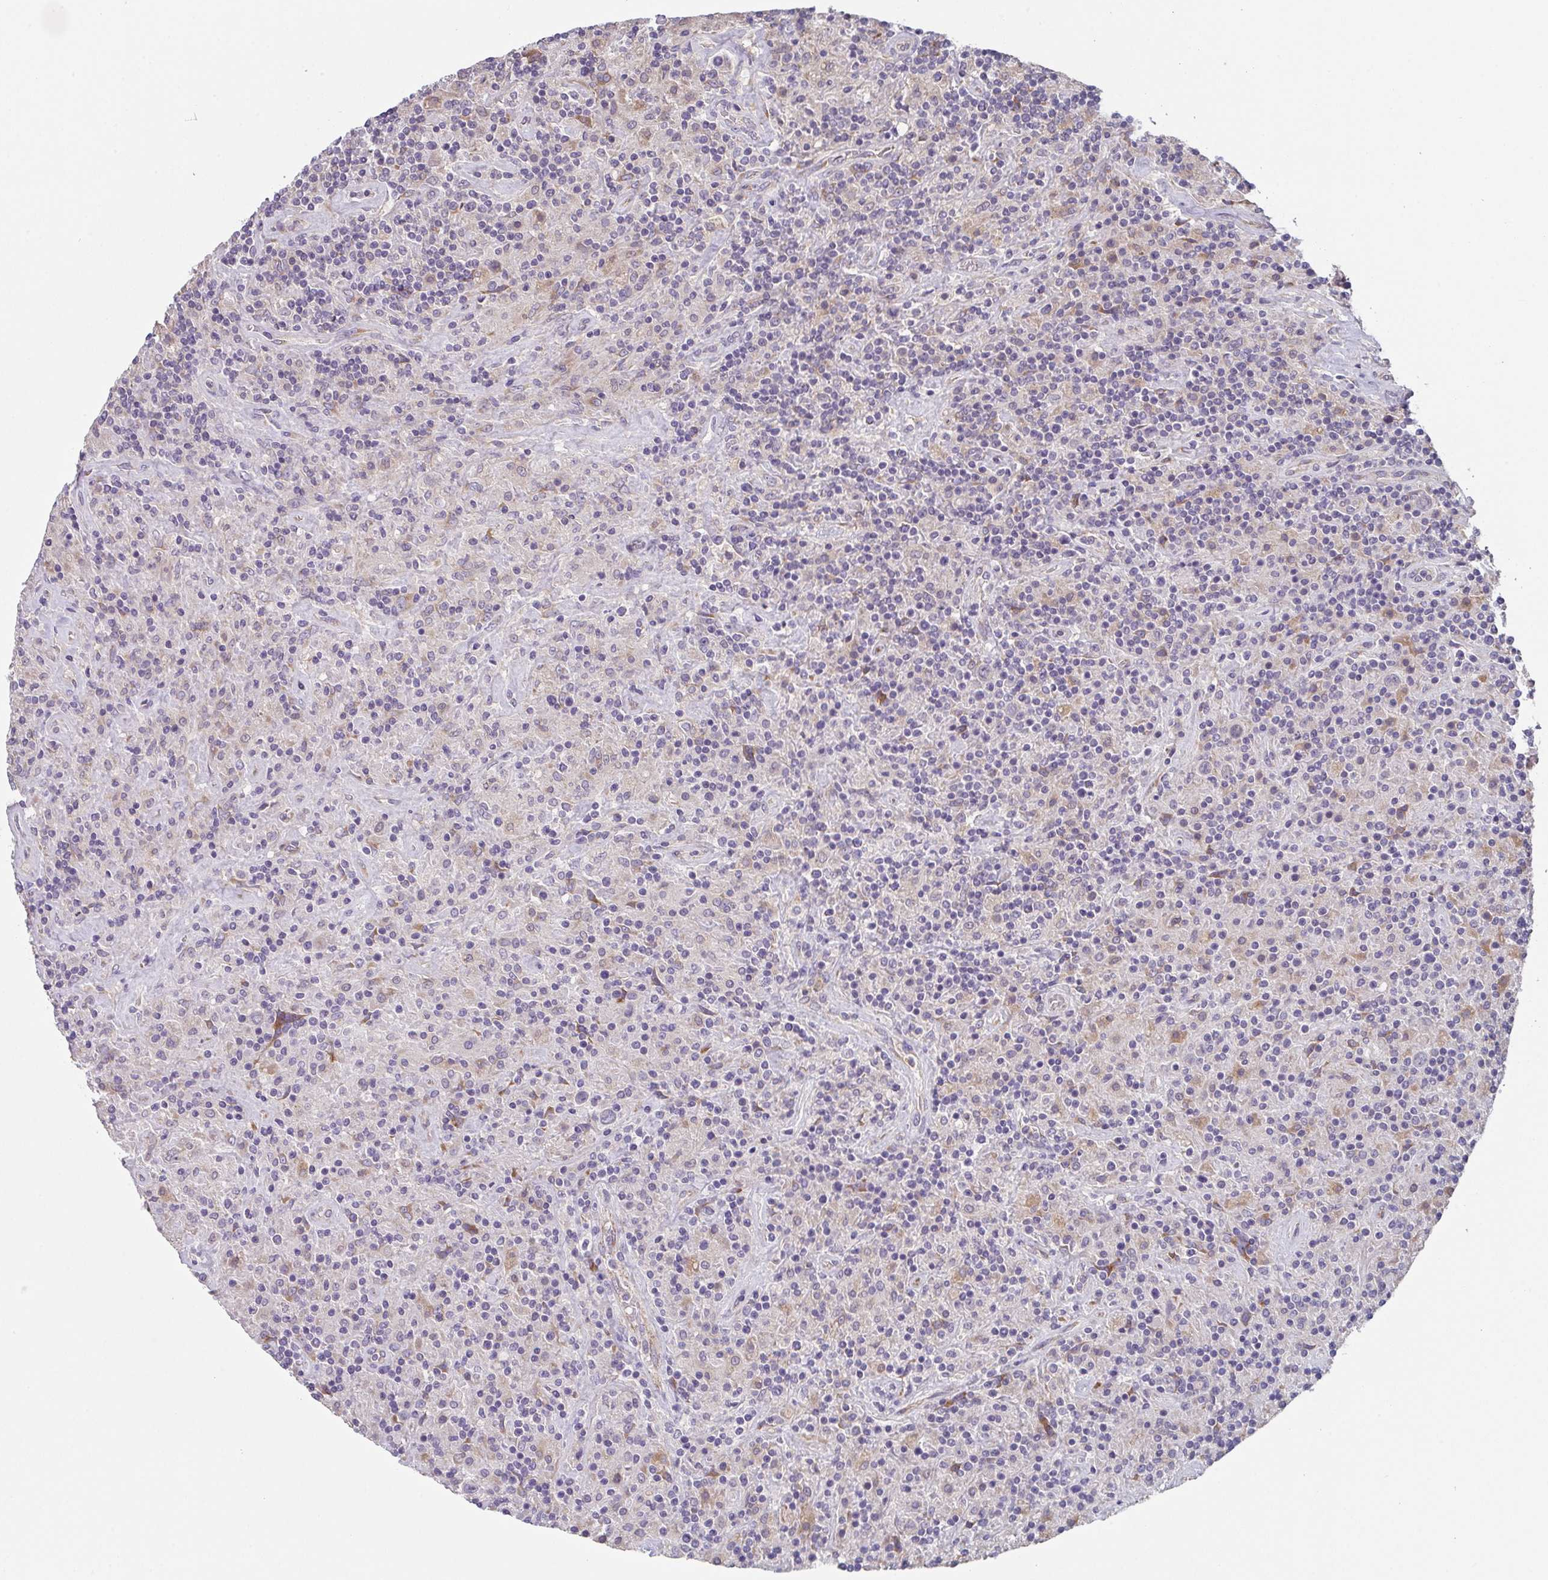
{"staining": {"intensity": "negative", "quantity": "none", "location": "none"}, "tissue": "lymphoma", "cell_type": "Tumor cells", "image_type": "cancer", "snomed": [{"axis": "morphology", "description": "Hodgkin's disease, NOS"}, {"axis": "topography", "description": "Lymph node"}], "caption": "IHC image of neoplastic tissue: lymphoma stained with DAB reveals no significant protein expression in tumor cells. Brightfield microscopy of immunohistochemistry stained with DAB (3,3'-diaminobenzidine) (brown) and hematoxylin (blue), captured at high magnification.", "gene": "TSPAN31", "patient": {"sex": "male", "age": 70}}